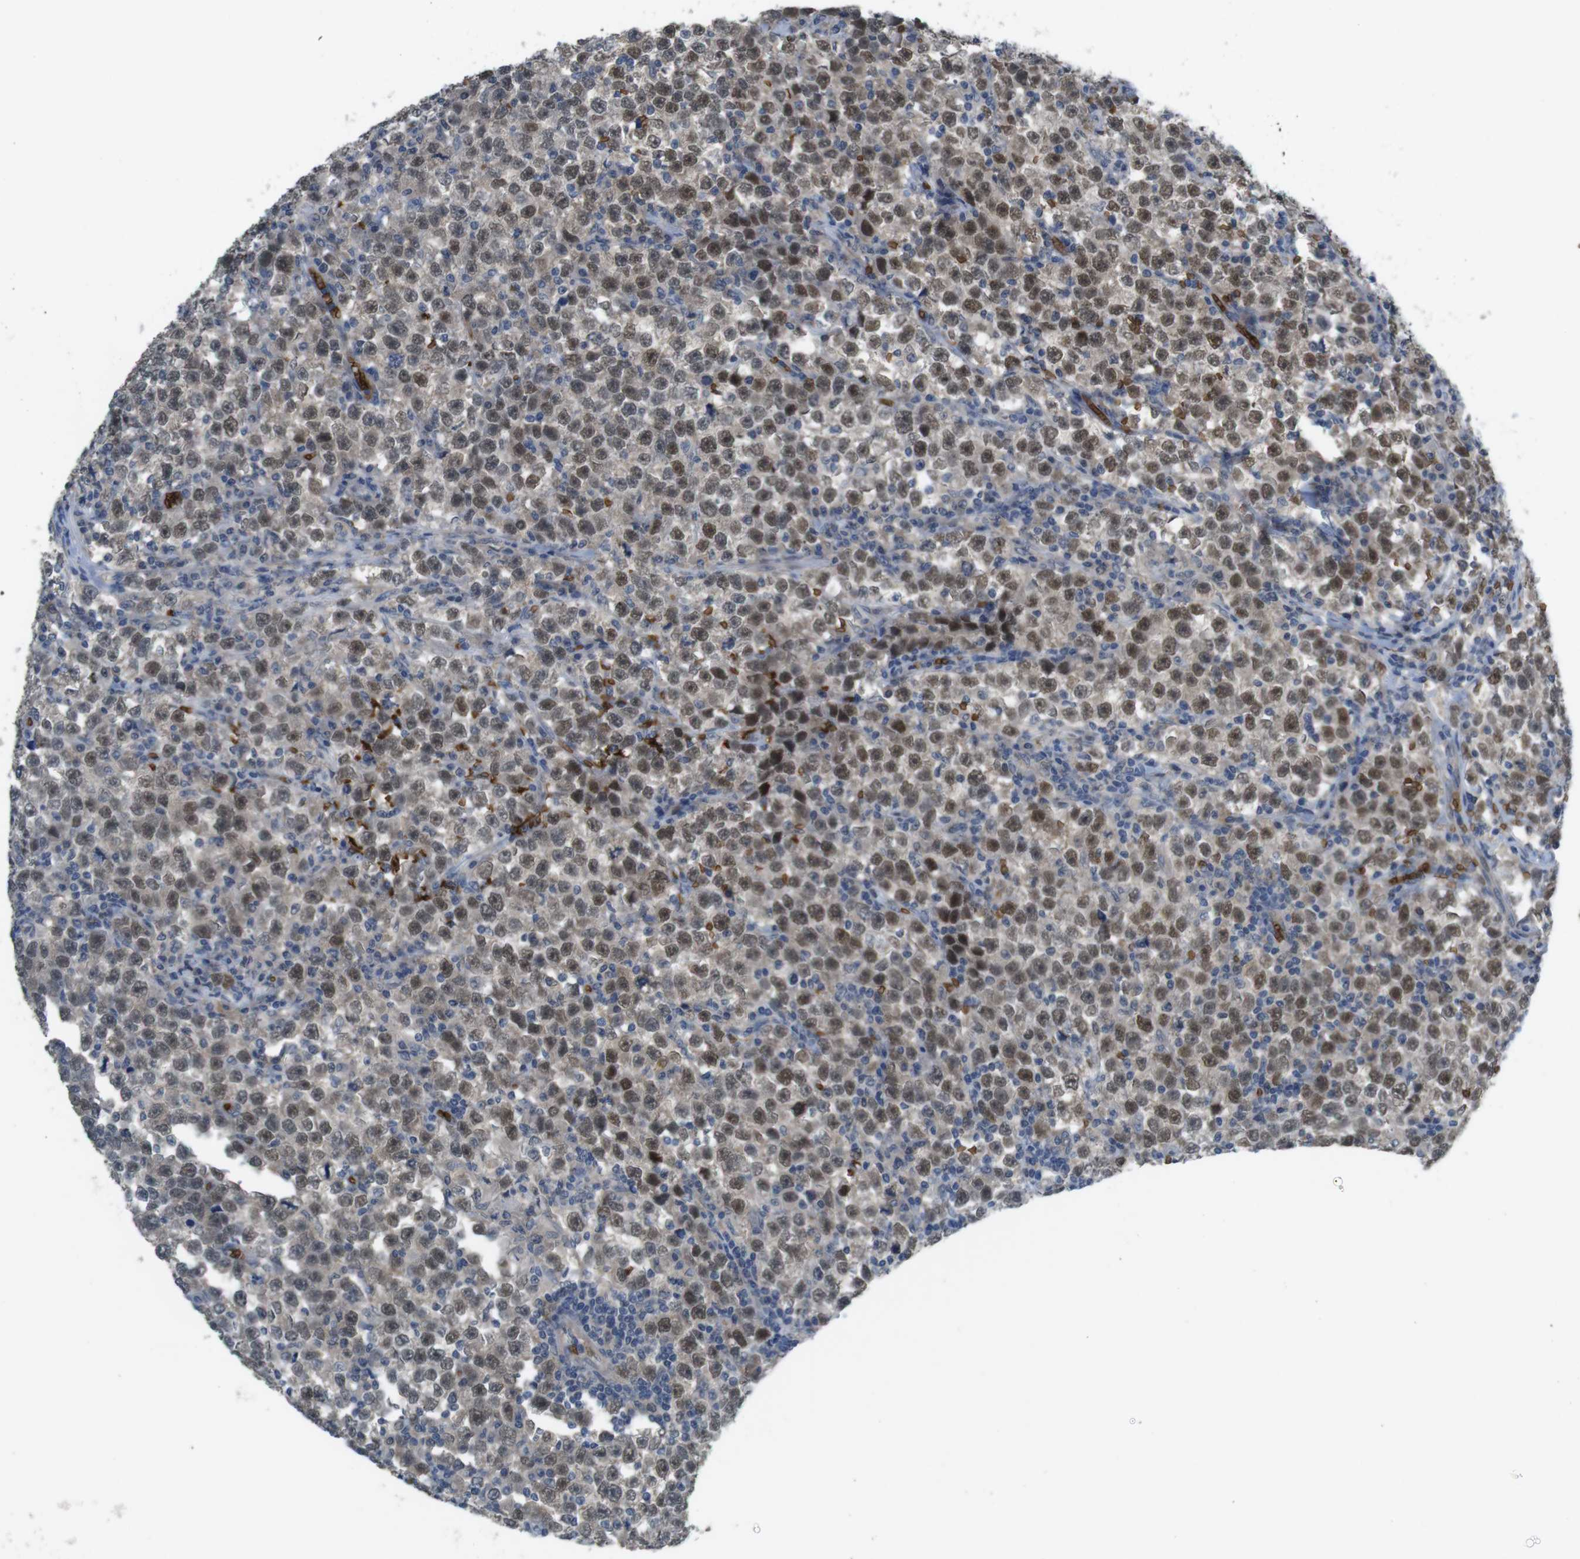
{"staining": {"intensity": "moderate", "quantity": "25%-75%", "location": "nuclear"}, "tissue": "testis cancer", "cell_type": "Tumor cells", "image_type": "cancer", "snomed": [{"axis": "morphology", "description": "Seminoma, NOS"}, {"axis": "topography", "description": "Testis"}], "caption": "Tumor cells show medium levels of moderate nuclear staining in approximately 25%-75% of cells in testis cancer (seminoma). Using DAB (brown) and hematoxylin (blue) stains, captured at high magnification using brightfield microscopy.", "gene": "GYPA", "patient": {"sex": "male", "age": 43}}